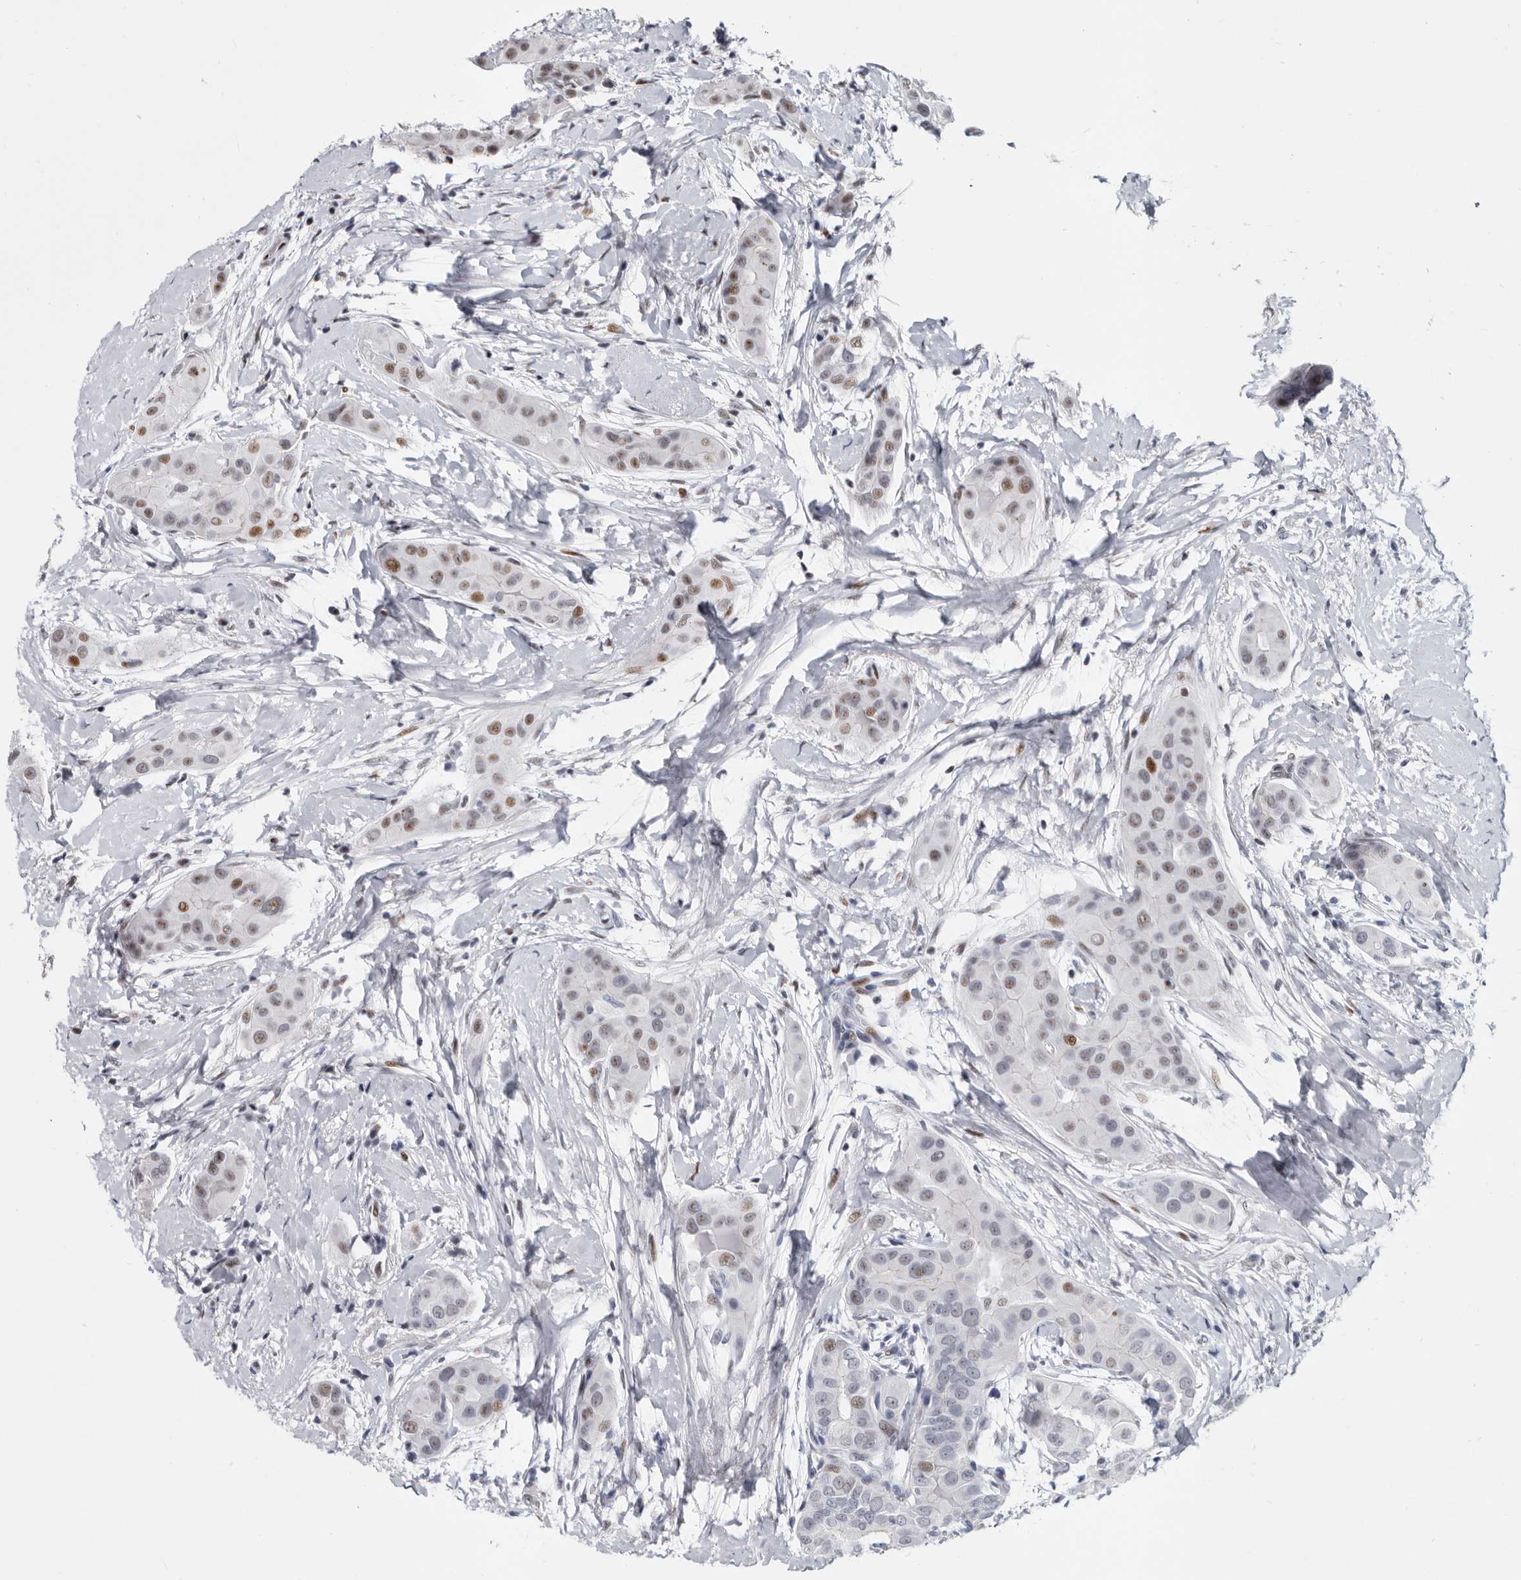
{"staining": {"intensity": "moderate", "quantity": "<25%", "location": "nuclear"}, "tissue": "thyroid cancer", "cell_type": "Tumor cells", "image_type": "cancer", "snomed": [{"axis": "morphology", "description": "Papillary adenocarcinoma, NOS"}, {"axis": "topography", "description": "Thyroid gland"}], "caption": "IHC micrograph of neoplastic tissue: thyroid papillary adenocarcinoma stained using immunohistochemistry exhibits low levels of moderate protein expression localized specifically in the nuclear of tumor cells, appearing as a nuclear brown color.", "gene": "WRAP73", "patient": {"sex": "male", "age": 33}}